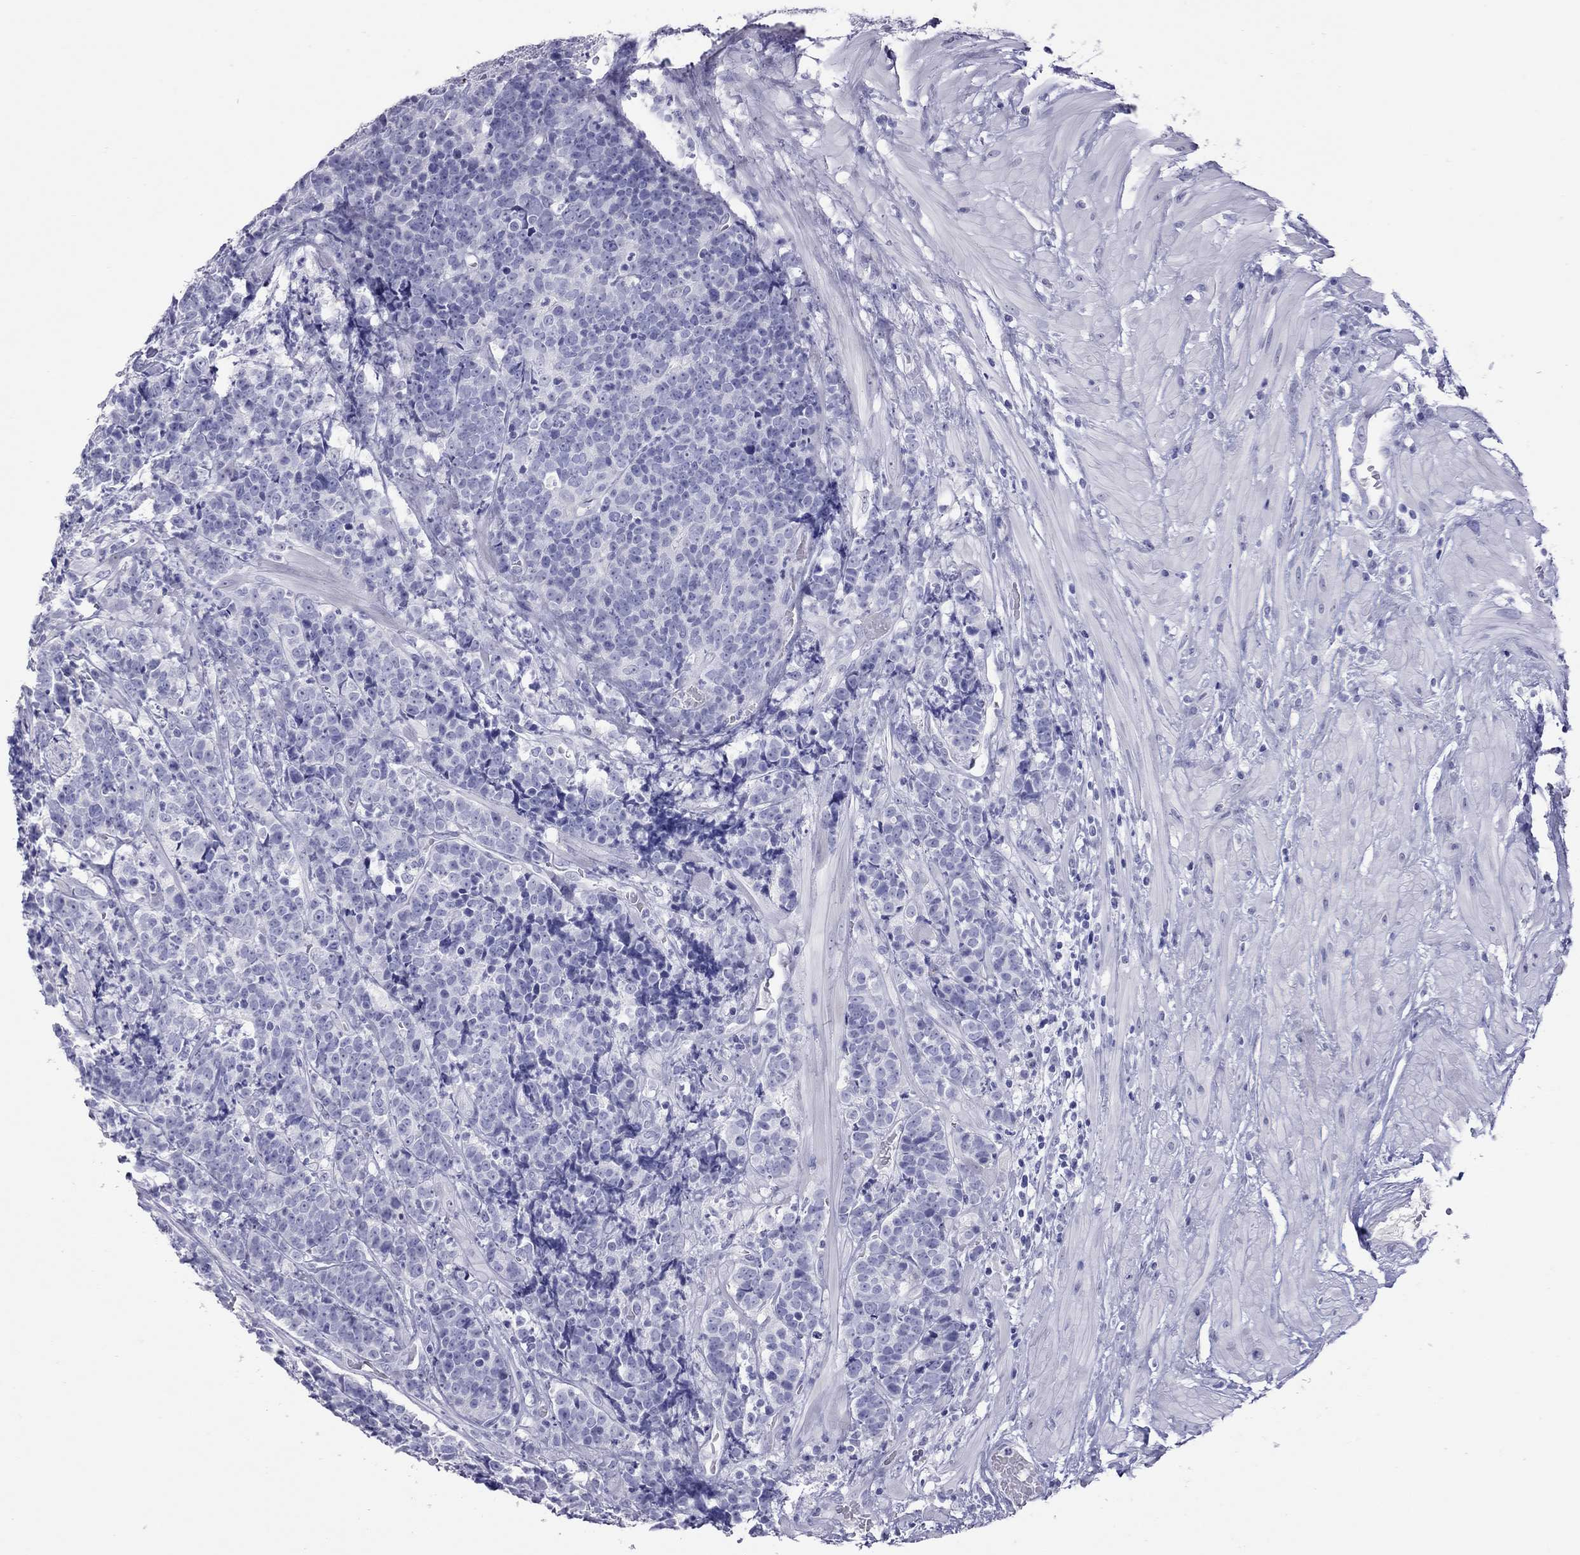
{"staining": {"intensity": "negative", "quantity": "none", "location": "none"}, "tissue": "prostate cancer", "cell_type": "Tumor cells", "image_type": "cancer", "snomed": [{"axis": "morphology", "description": "Adenocarcinoma, NOS"}, {"axis": "topography", "description": "Prostate"}], "caption": "Prostate cancer was stained to show a protein in brown. There is no significant staining in tumor cells. (Brightfield microscopy of DAB (3,3'-diaminobenzidine) immunohistochemistry (IHC) at high magnification).", "gene": "STAG3", "patient": {"sex": "male", "age": 67}}